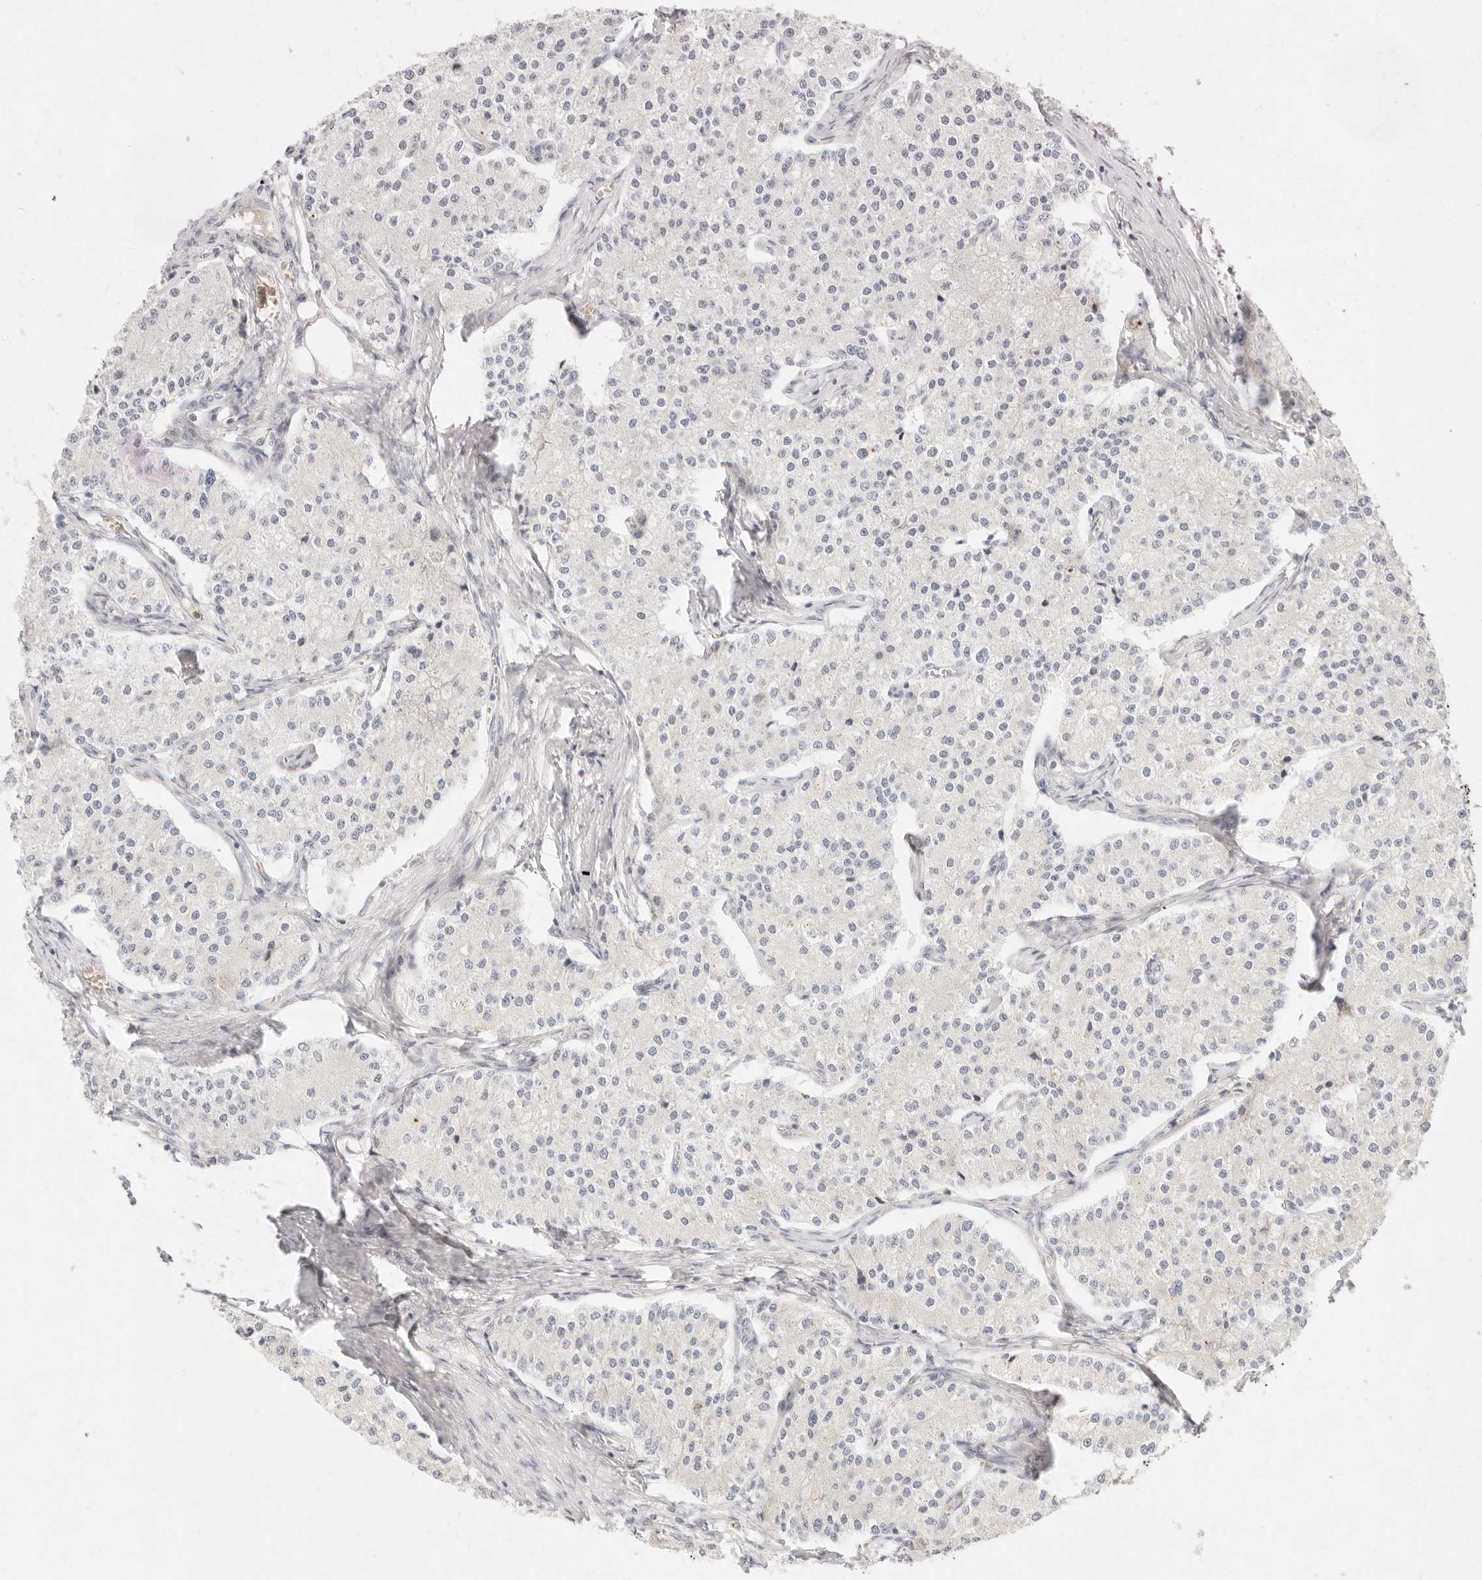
{"staining": {"intensity": "negative", "quantity": "none", "location": "none"}, "tissue": "carcinoid", "cell_type": "Tumor cells", "image_type": "cancer", "snomed": [{"axis": "morphology", "description": "Carcinoid, malignant, NOS"}, {"axis": "topography", "description": "Colon"}], "caption": "Image shows no significant protein staining in tumor cells of carcinoid. (Immunohistochemistry (ihc), brightfield microscopy, high magnification).", "gene": "ASCL3", "patient": {"sex": "female", "age": 52}}